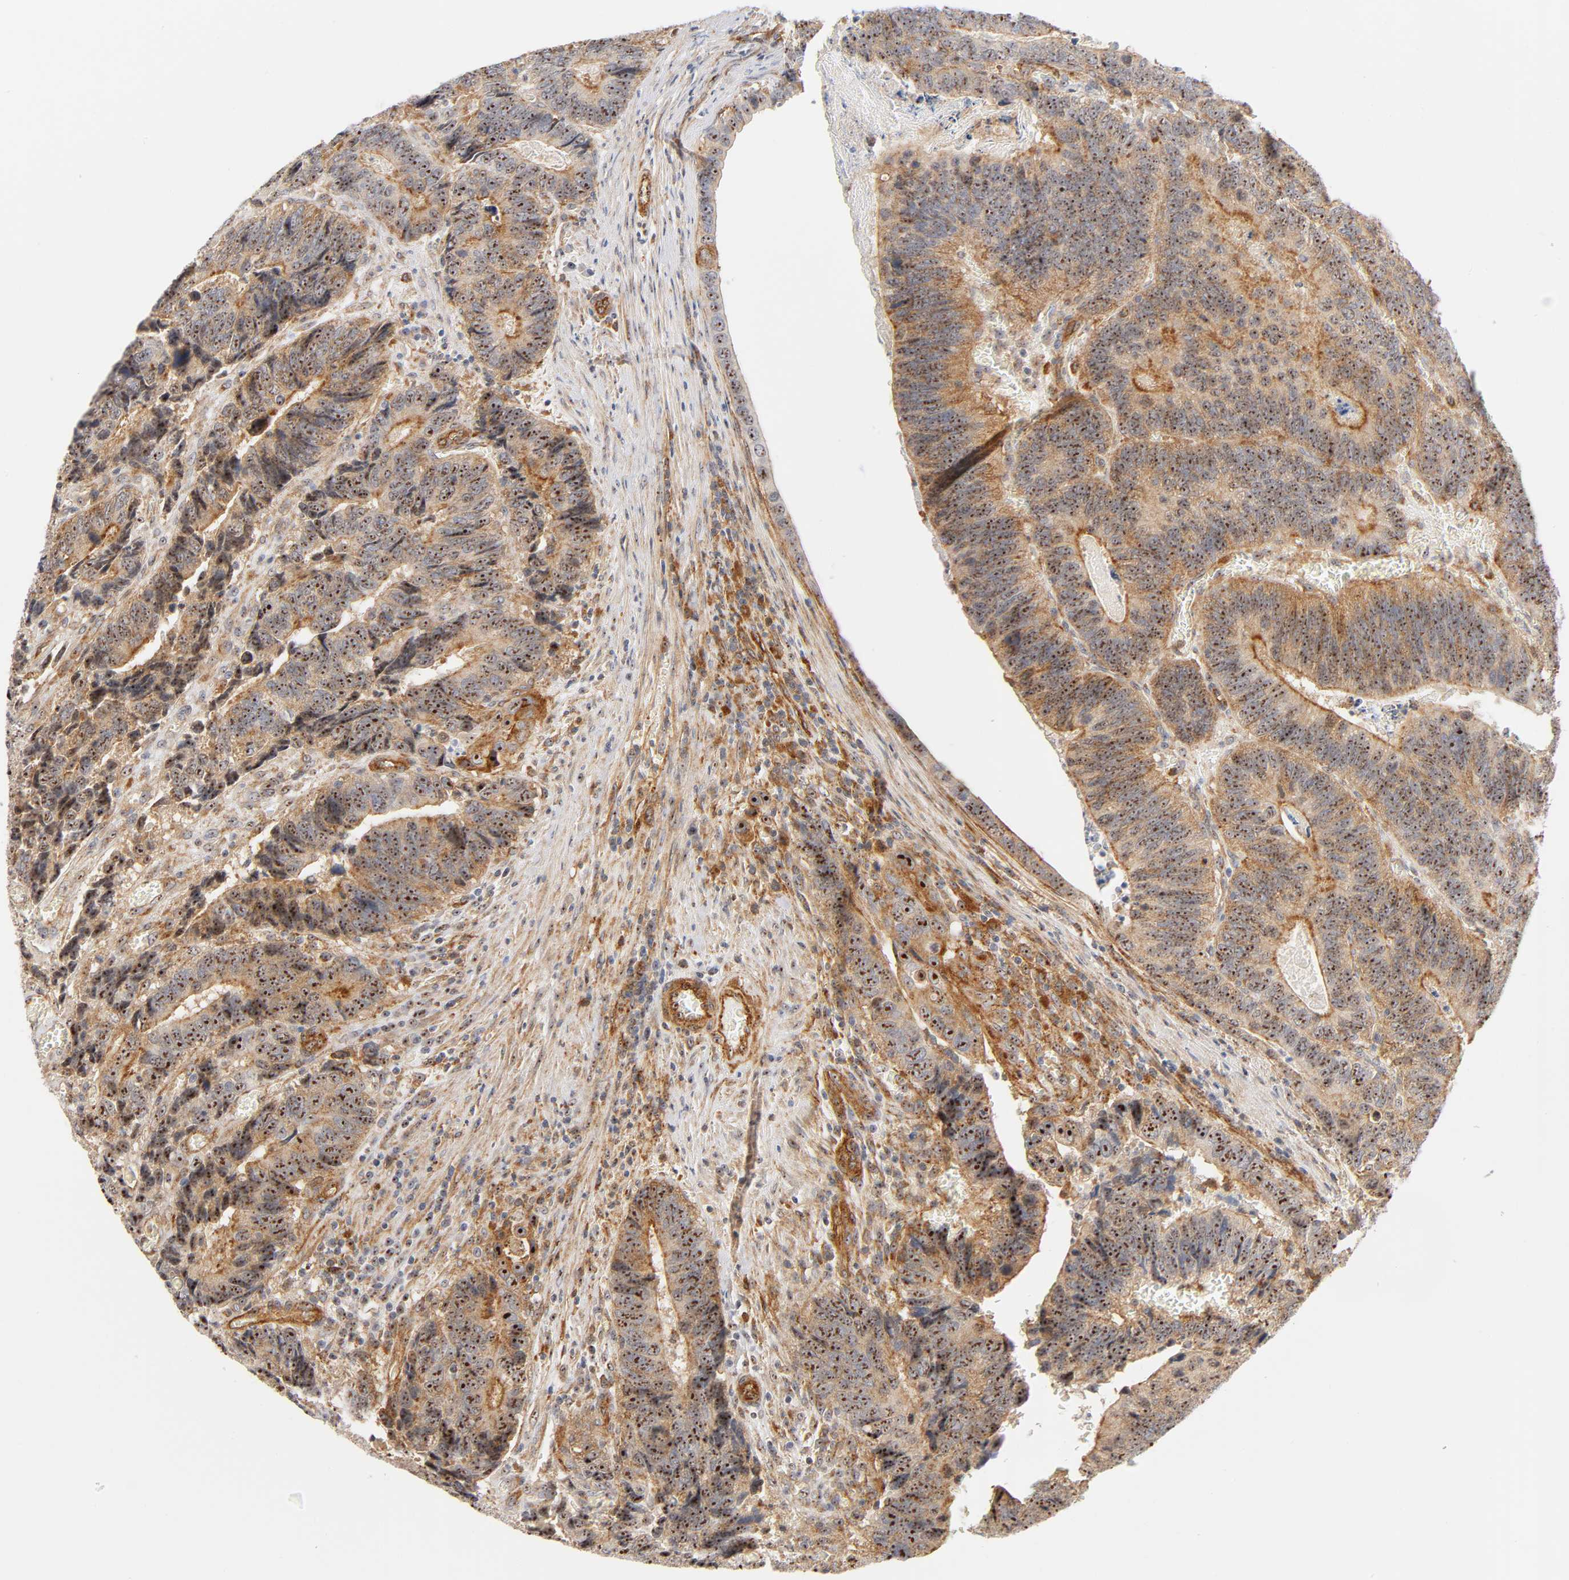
{"staining": {"intensity": "strong", "quantity": ">75%", "location": "cytoplasmic/membranous,nuclear"}, "tissue": "colorectal cancer", "cell_type": "Tumor cells", "image_type": "cancer", "snomed": [{"axis": "morphology", "description": "Adenocarcinoma, NOS"}, {"axis": "topography", "description": "Colon"}], "caption": "Tumor cells display strong cytoplasmic/membranous and nuclear staining in about >75% of cells in colorectal cancer. (brown staining indicates protein expression, while blue staining denotes nuclei).", "gene": "PLD1", "patient": {"sex": "male", "age": 72}}